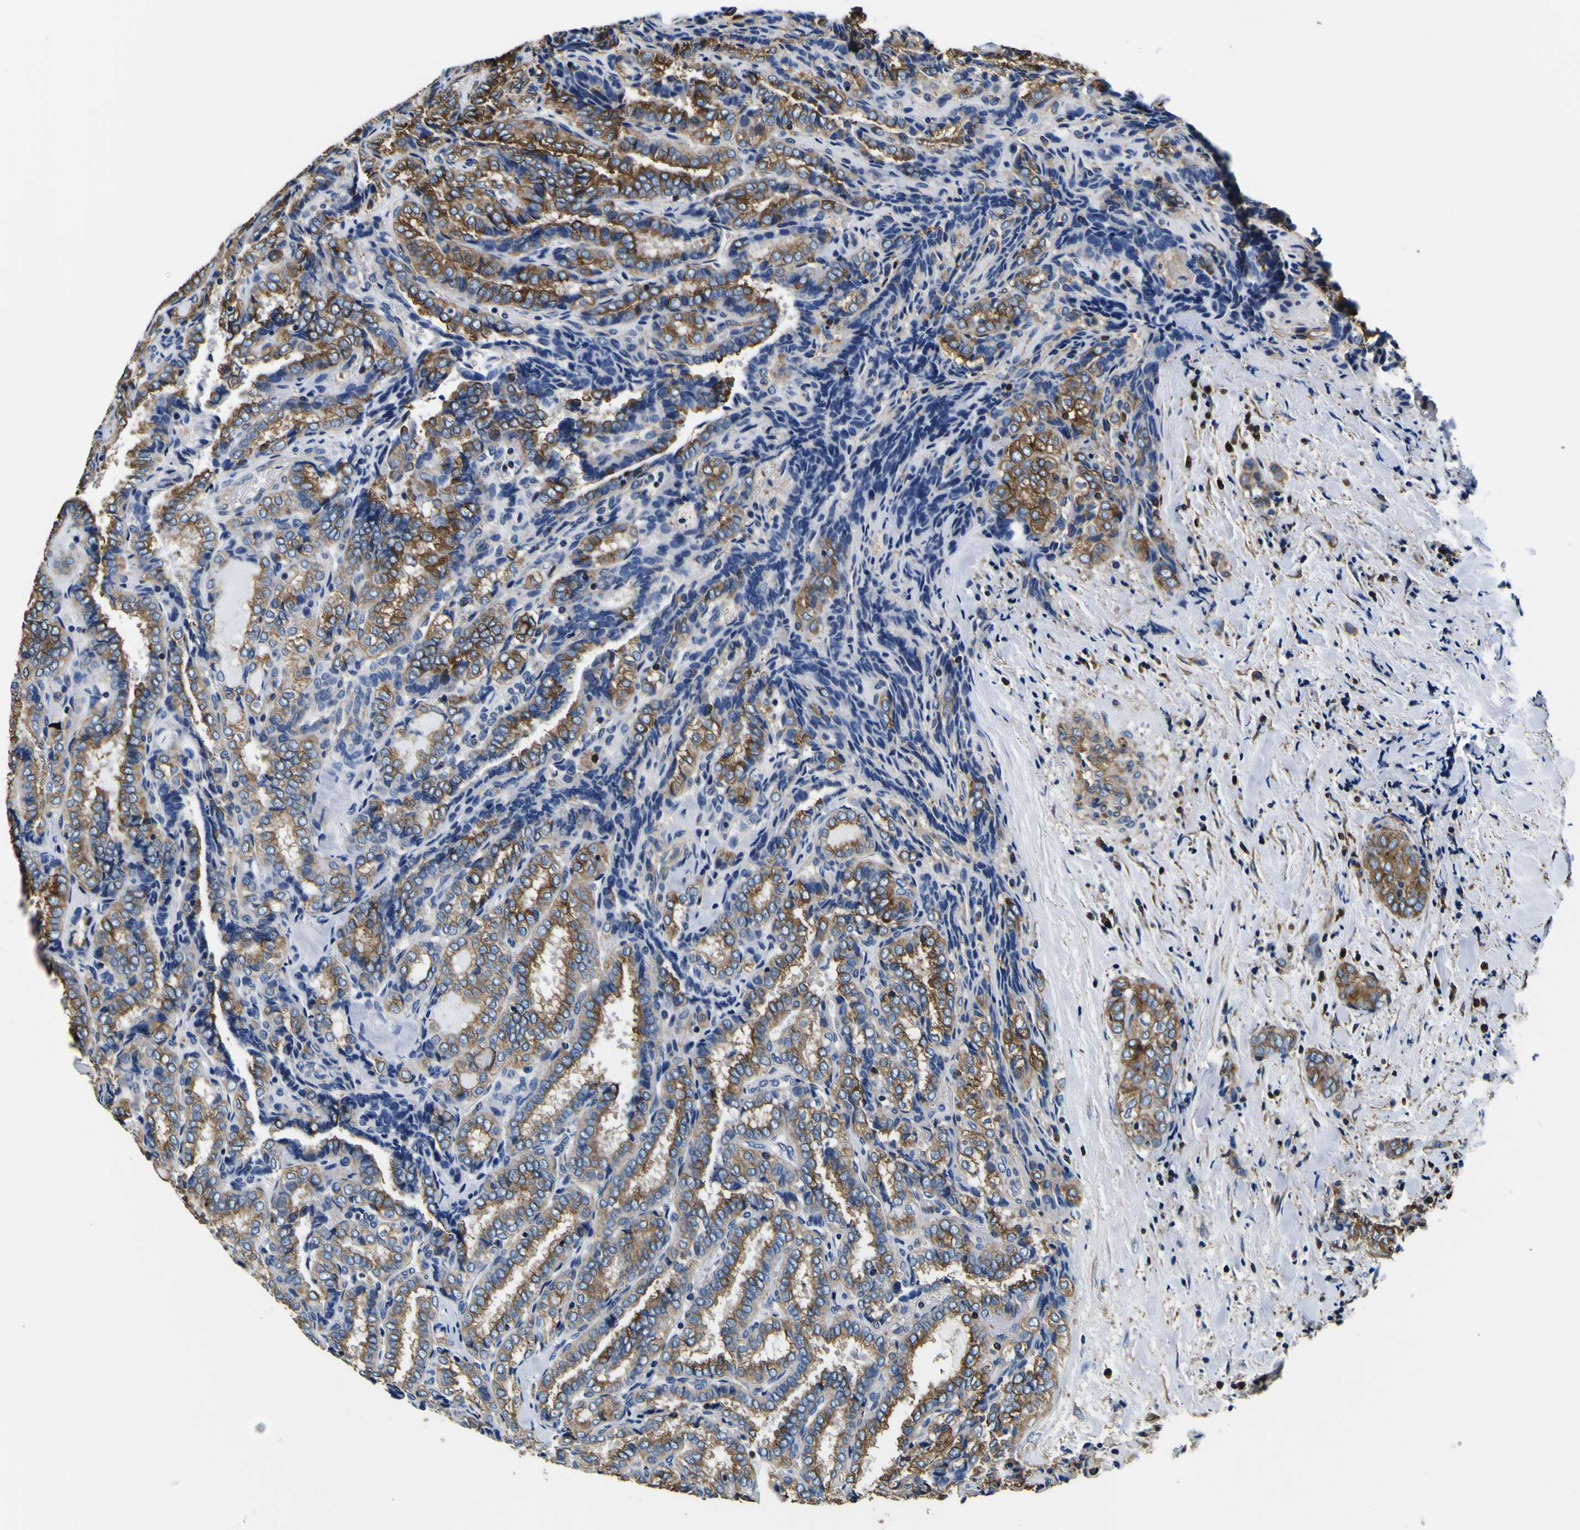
{"staining": {"intensity": "moderate", "quantity": ">75%", "location": "cytoplasmic/membranous"}, "tissue": "thyroid cancer", "cell_type": "Tumor cells", "image_type": "cancer", "snomed": [{"axis": "morphology", "description": "Normal tissue, NOS"}, {"axis": "morphology", "description": "Papillary adenocarcinoma, NOS"}, {"axis": "topography", "description": "Thyroid gland"}], "caption": "A micrograph of human thyroid cancer (papillary adenocarcinoma) stained for a protein reveals moderate cytoplasmic/membranous brown staining in tumor cells.", "gene": "TUBA1B", "patient": {"sex": "female", "age": 30}}